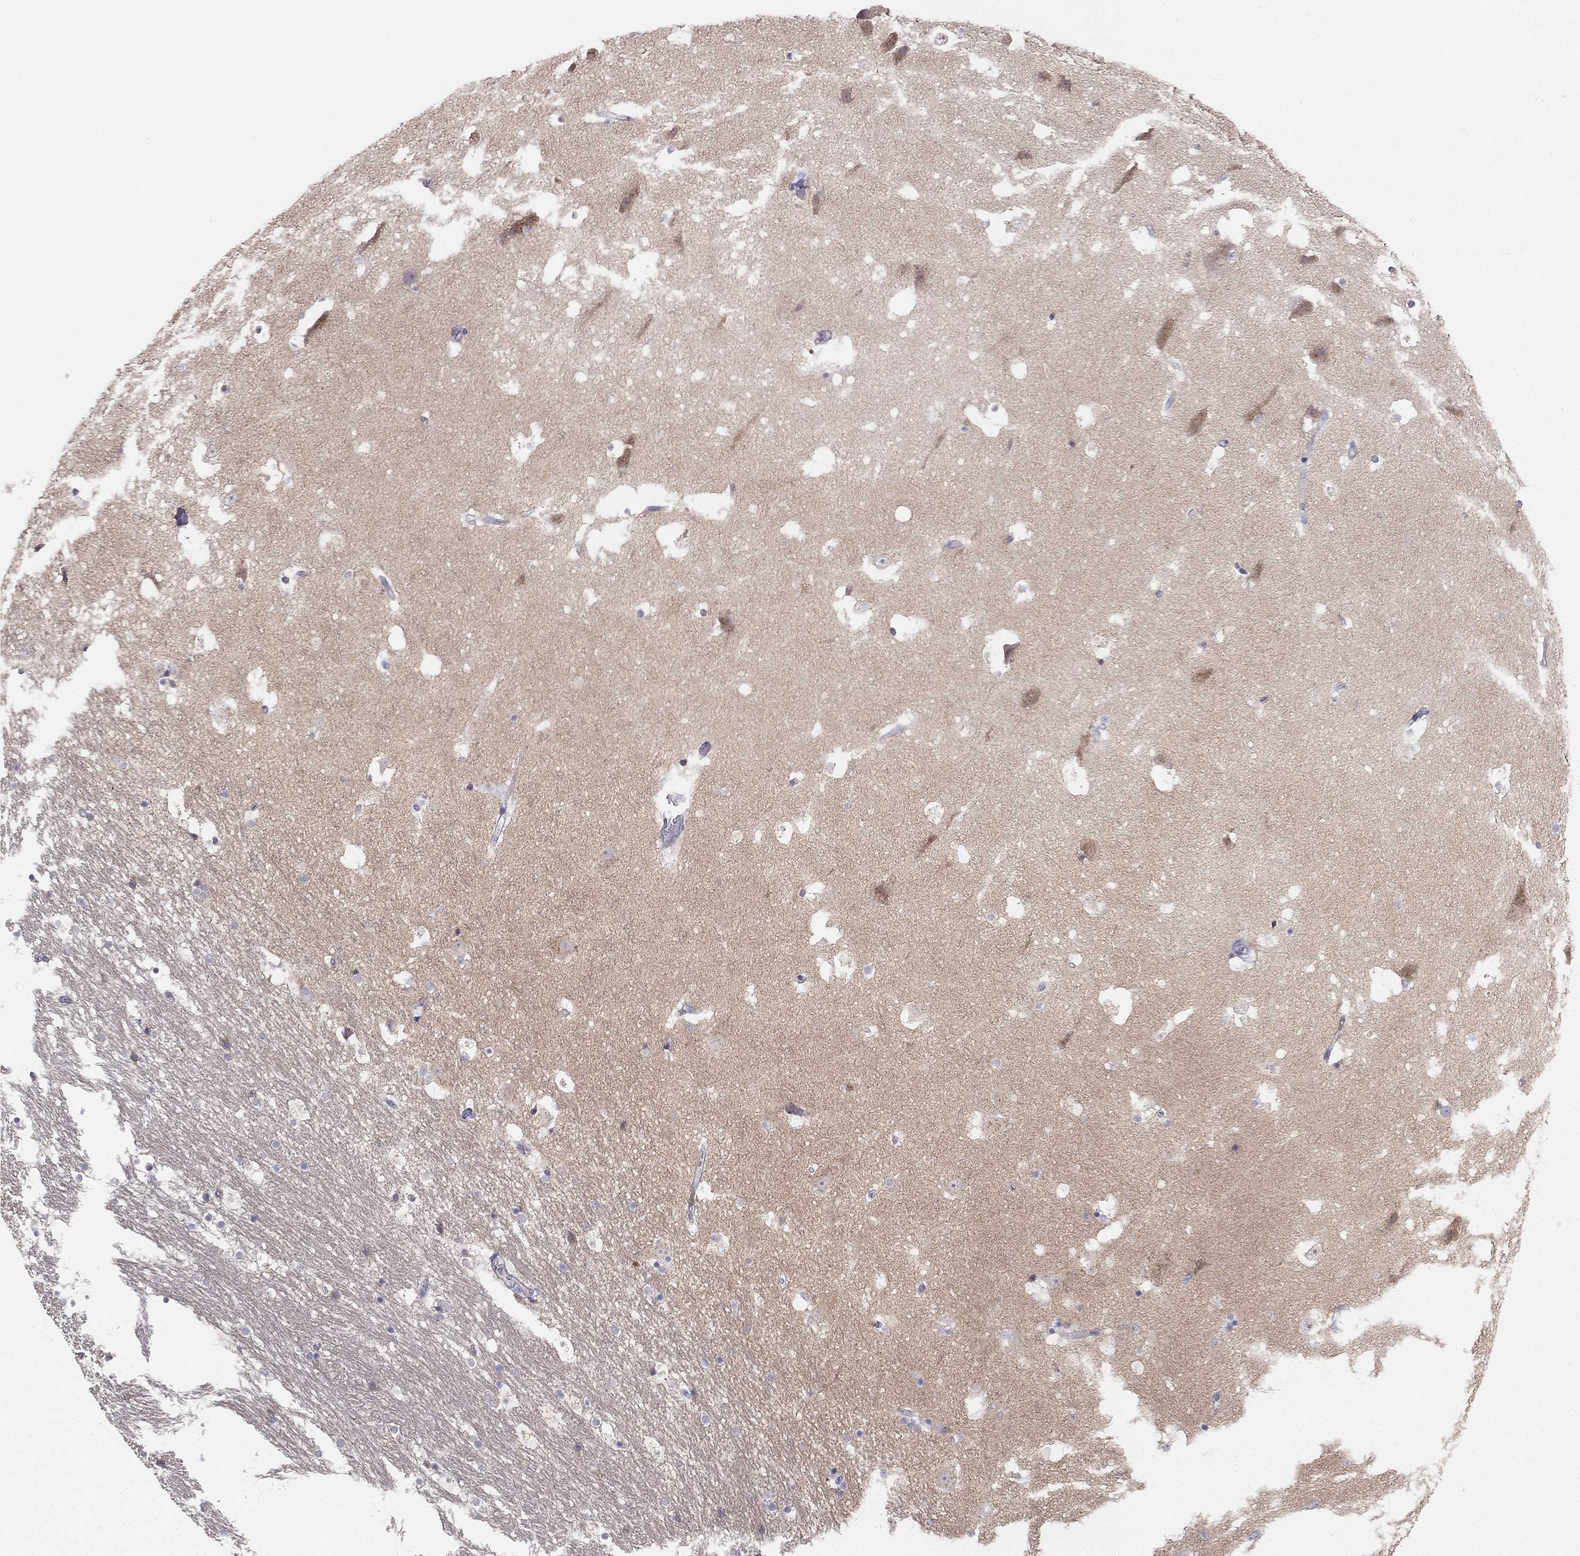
{"staining": {"intensity": "negative", "quantity": "none", "location": "none"}, "tissue": "hippocampus", "cell_type": "Glial cells", "image_type": "normal", "snomed": [{"axis": "morphology", "description": "Normal tissue, NOS"}, {"axis": "topography", "description": "Hippocampus"}], "caption": "The IHC histopathology image has no significant expression in glial cells of hippocampus.", "gene": "MGAT4C", "patient": {"sex": "male", "age": 51}}